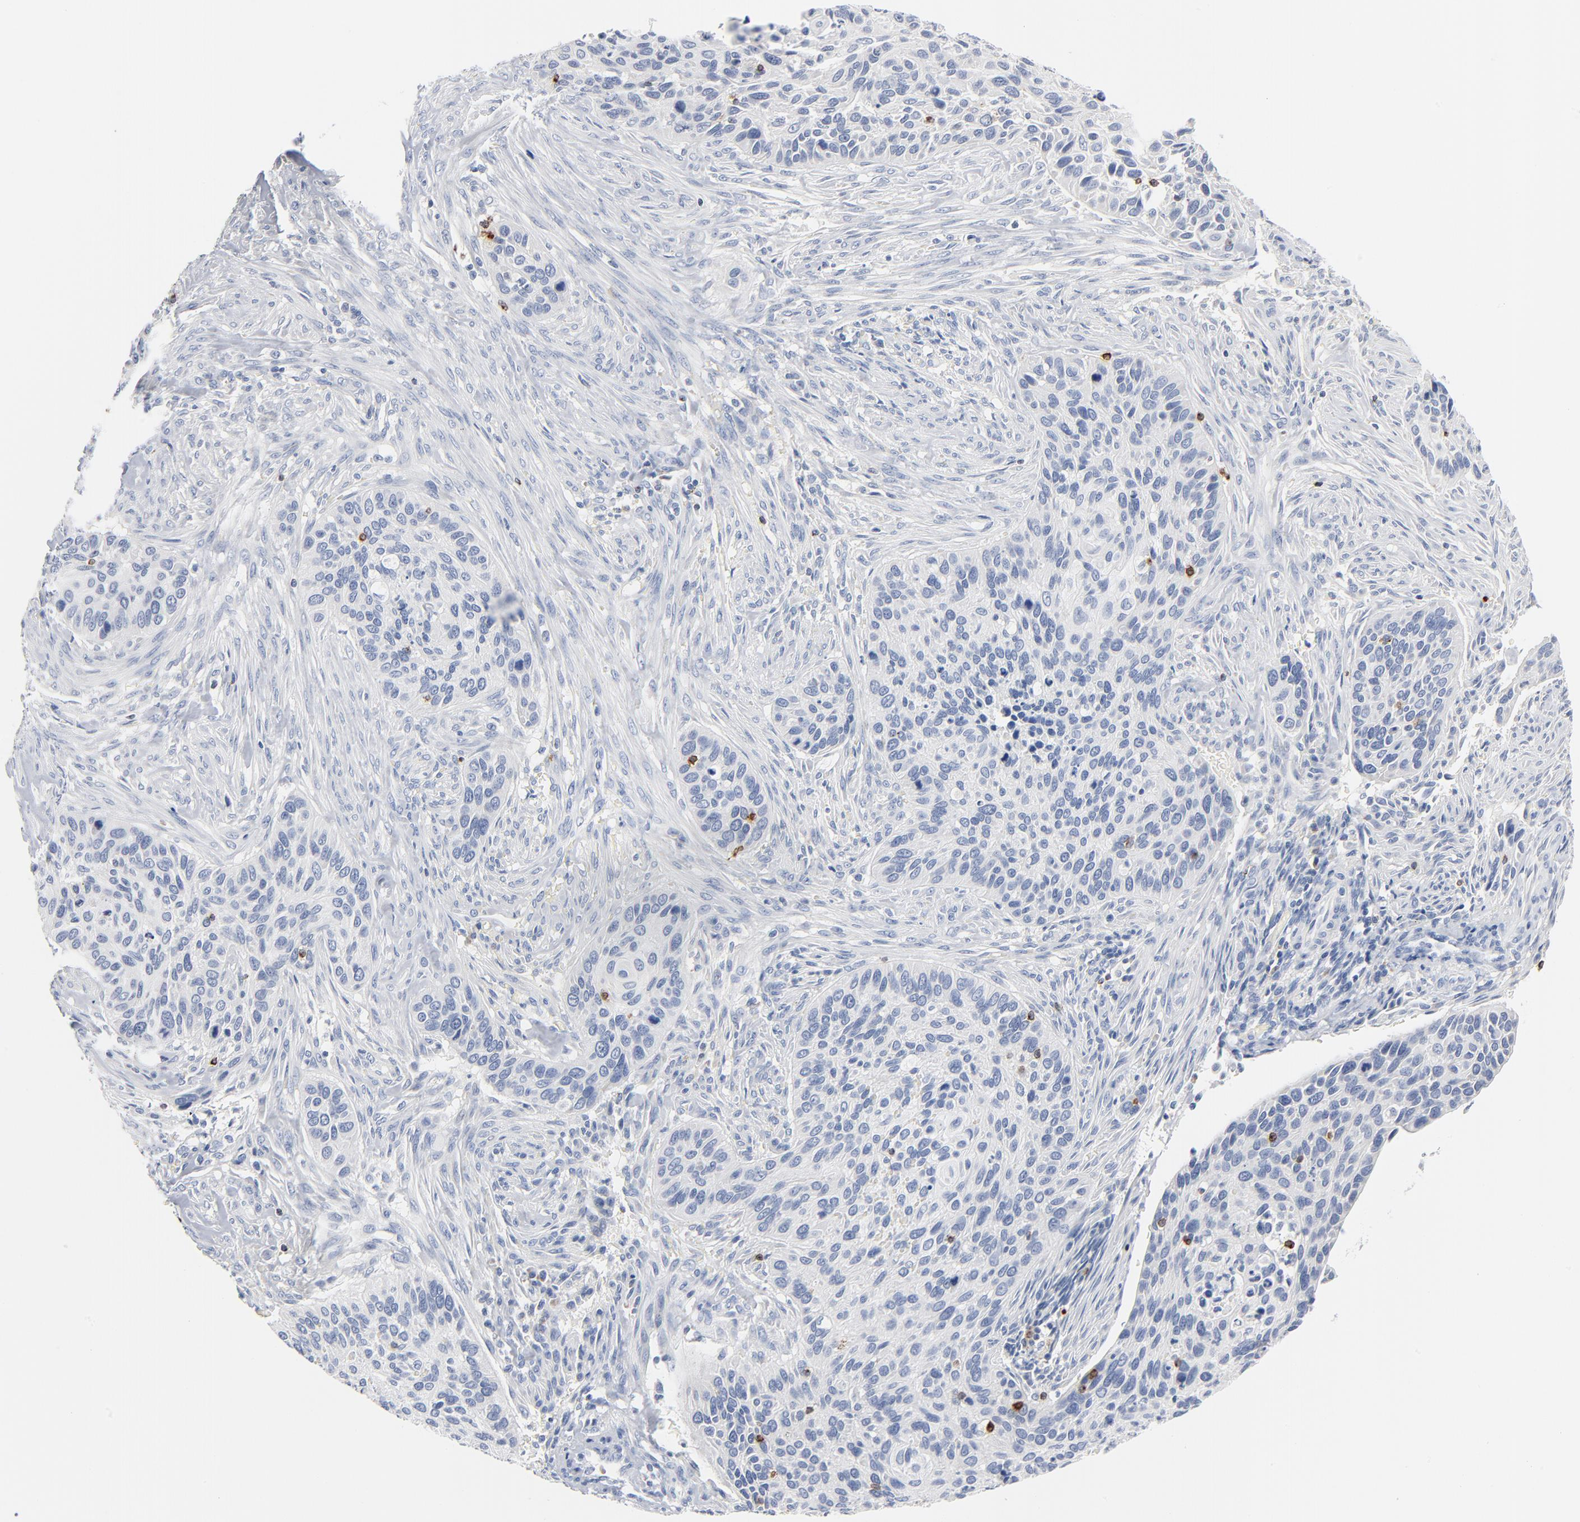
{"staining": {"intensity": "negative", "quantity": "none", "location": "none"}, "tissue": "cervical cancer", "cell_type": "Tumor cells", "image_type": "cancer", "snomed": [{"axis": "morphology", "description": "Adenocarcinoma, NOS"}, {"axis": "topography", "description": "Cervix"}], "caption": "High magnification brightfield microscopy of adenocarcinoma (cervical) stained with DAB (3,3'-diaminobenzidine) (brown) and counterstained with hematoxylin (blue): tumor cells show no significant expression.", "gene": "GZMB", "patient": {"sex": "female", "age": 29}}